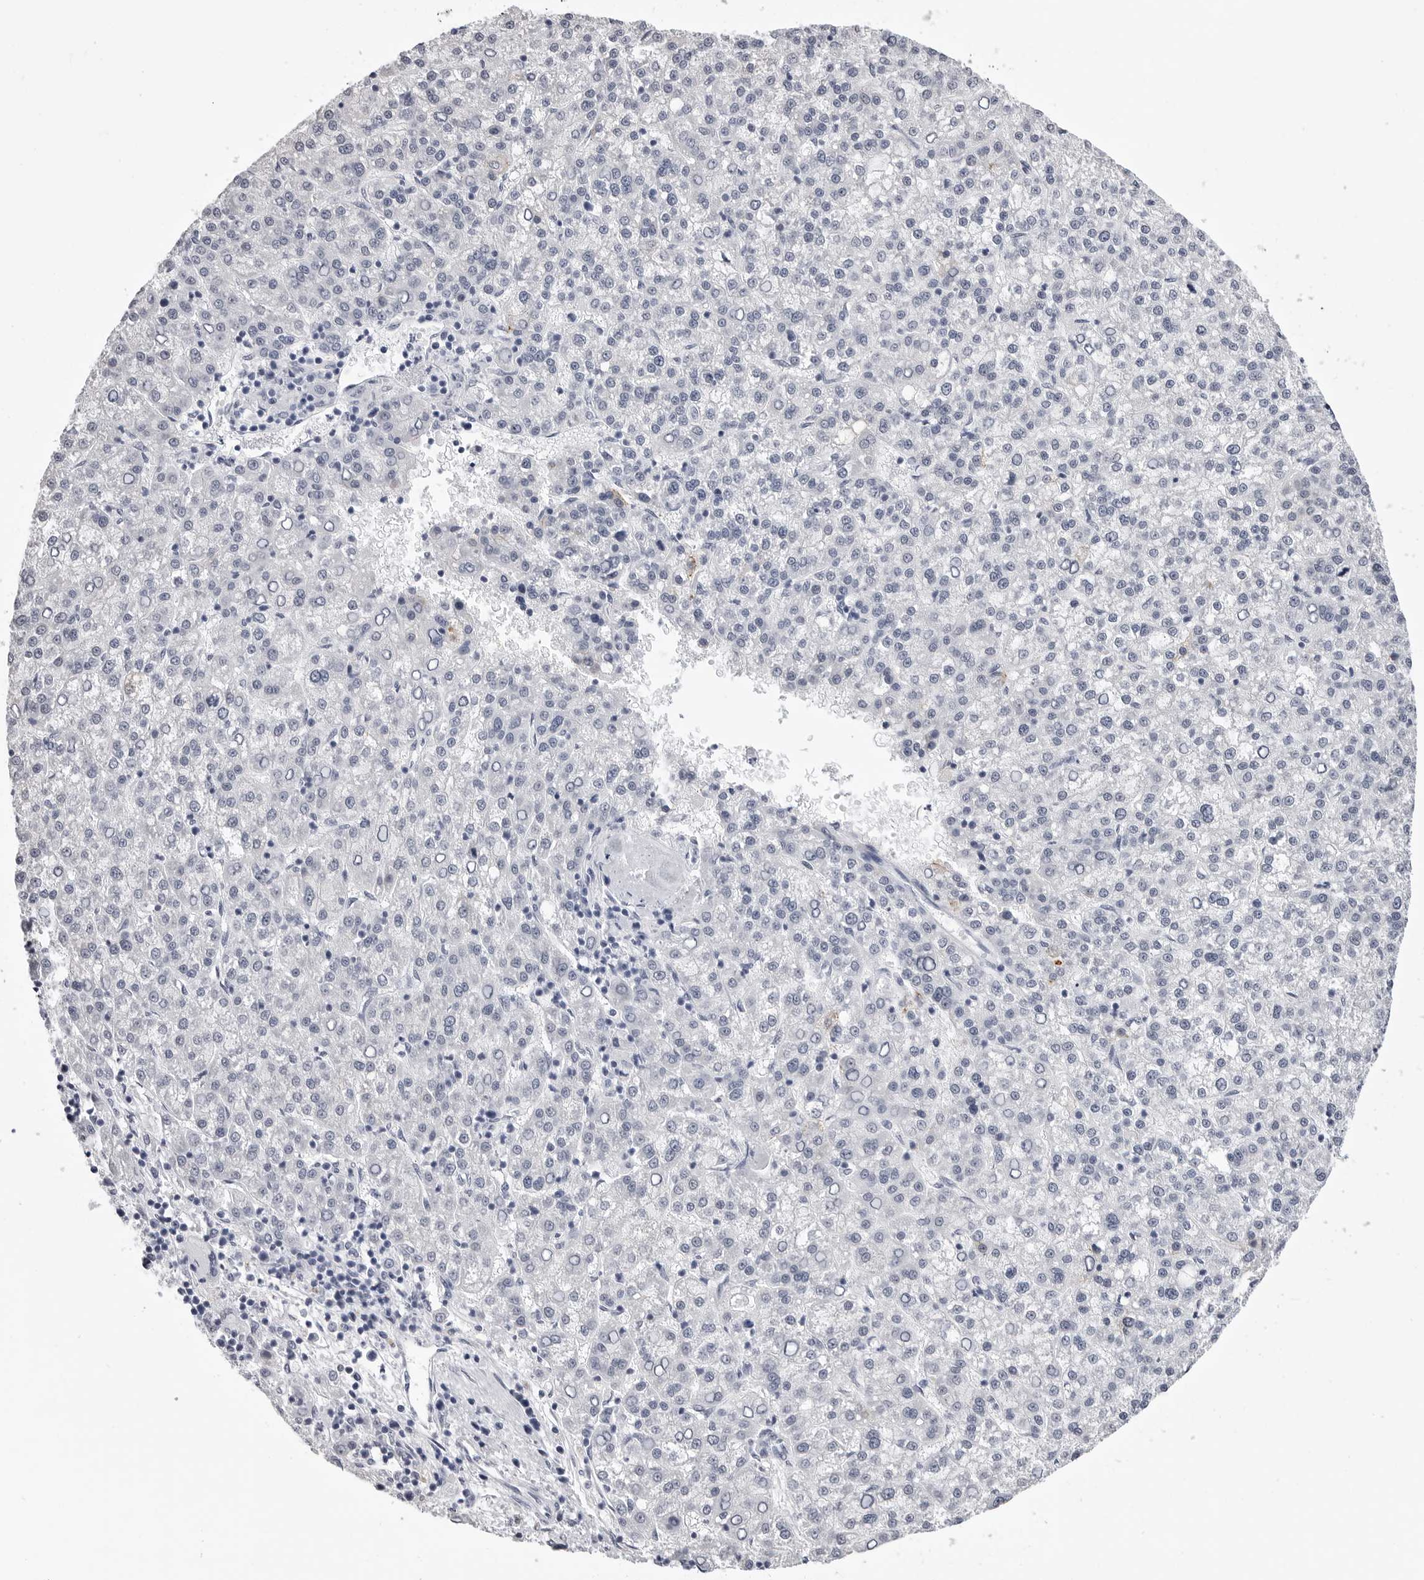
{"staining": {"intensity": "negative", "quantity": "none", "location": "none"}, "tissue": "liver cancer", "cell_type": "Tumor cells", "image_type": "cancer", "snomed": [{"axis": "morphology", "description": "Carcinoma, Hepatocellular, NOS"}, {"axis": "topography", "description": "Liver"}], "caption": "This is an immunohistochemistry histopathology image of liver cancer (hepatocellular carcinoma). There is no positivity in tumor cells.", "gene": "LGALS4", "patient": {"sex": "female", "age": 58}}